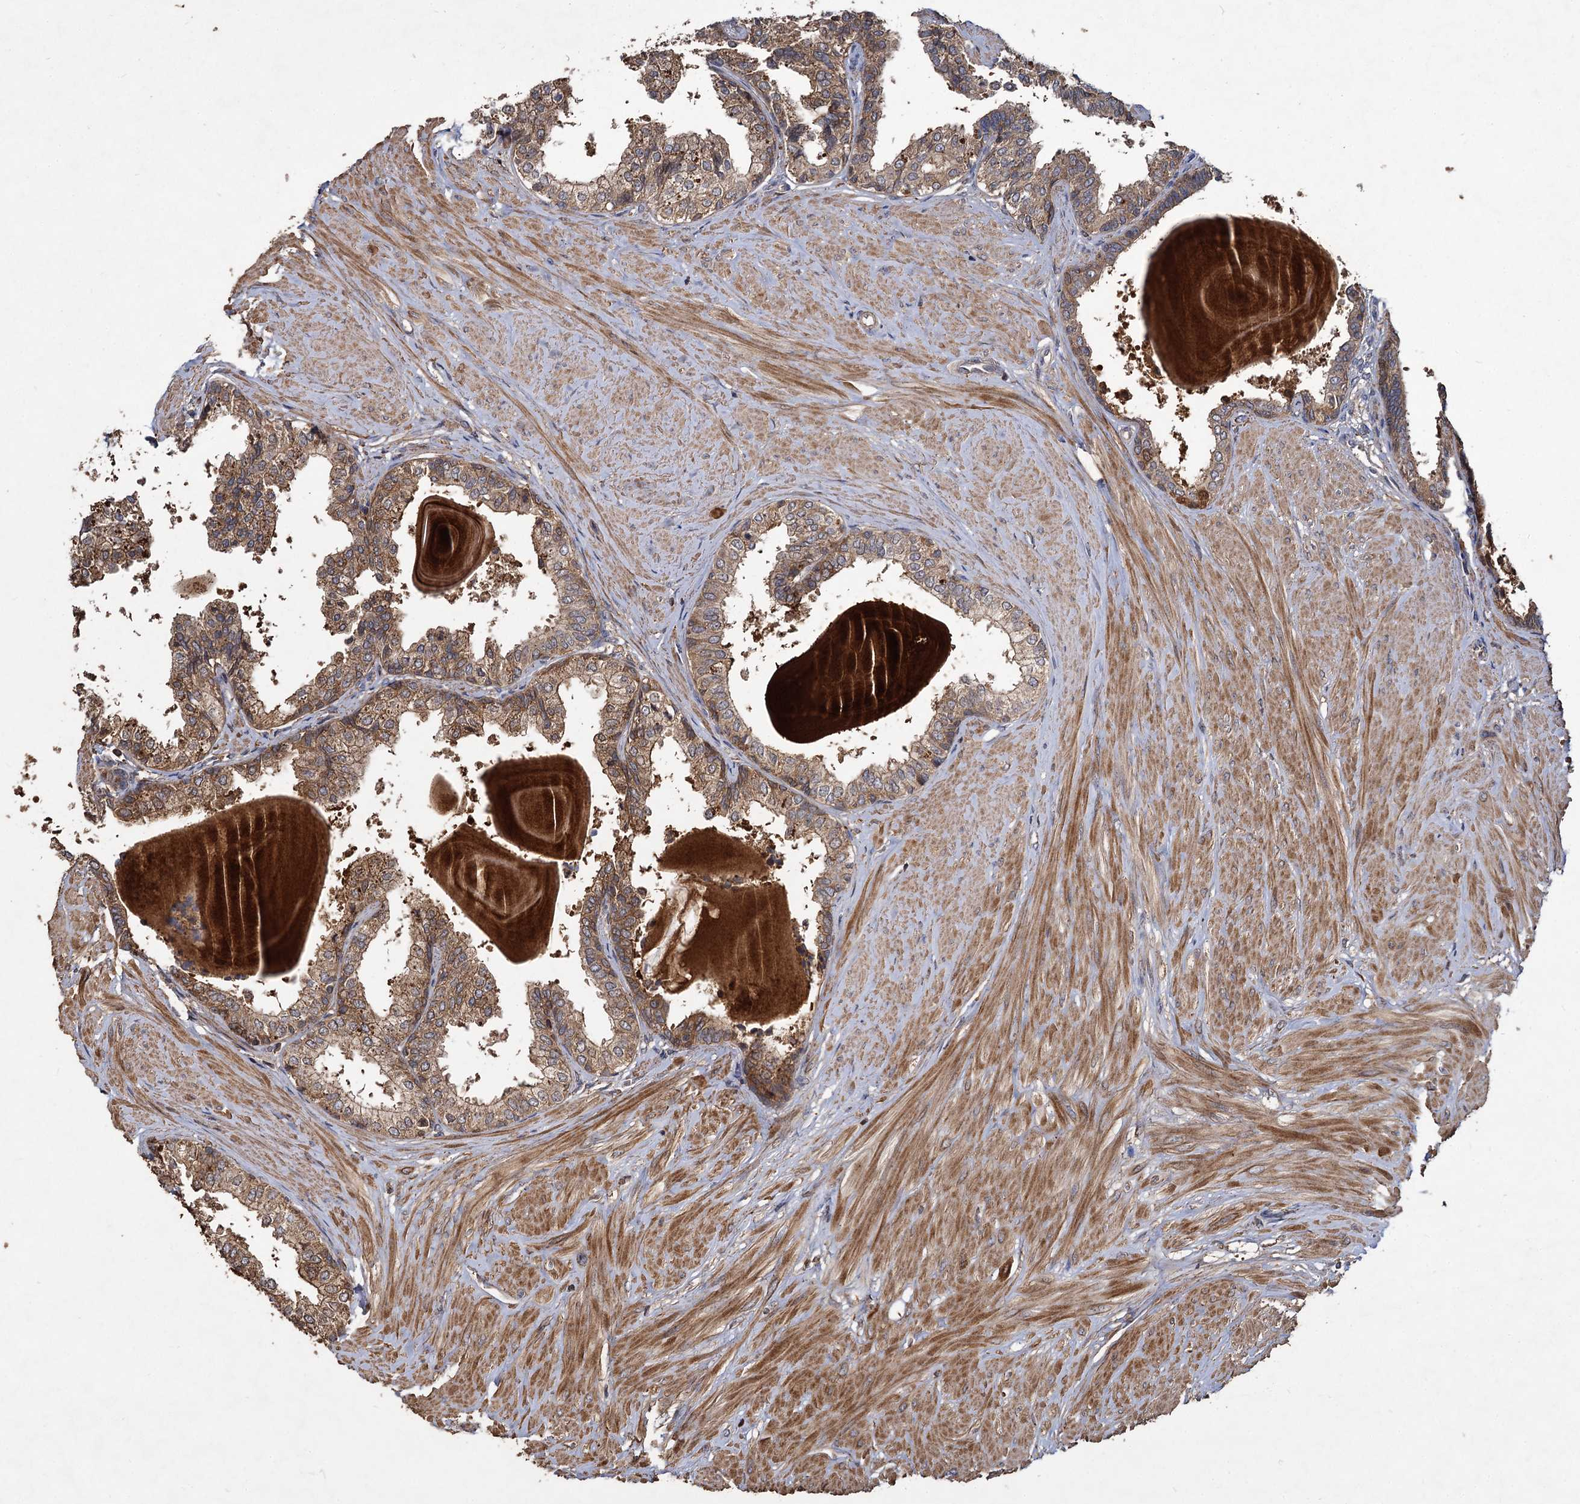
{"staining": {"intensity": "moderate", "quantity": ">75%", "location": "cytoplasmic/membranous"}, "tissue": "prostate", "cell_type": "Glandular cells", "image_type": "normal", "snomed": [{"axis": "morphology", "description": "Normal tissue, NOS"}, {"axis": "topography", "description": "Prostate"}], "caption": "High-power microscopy captured an IHC image of normal prostate, revealing moderate cytoplasmic/membranous expression in about >75% of glandular cells.", "gene": "GCLC", "patient": {"sex": "male", "age": 48}}